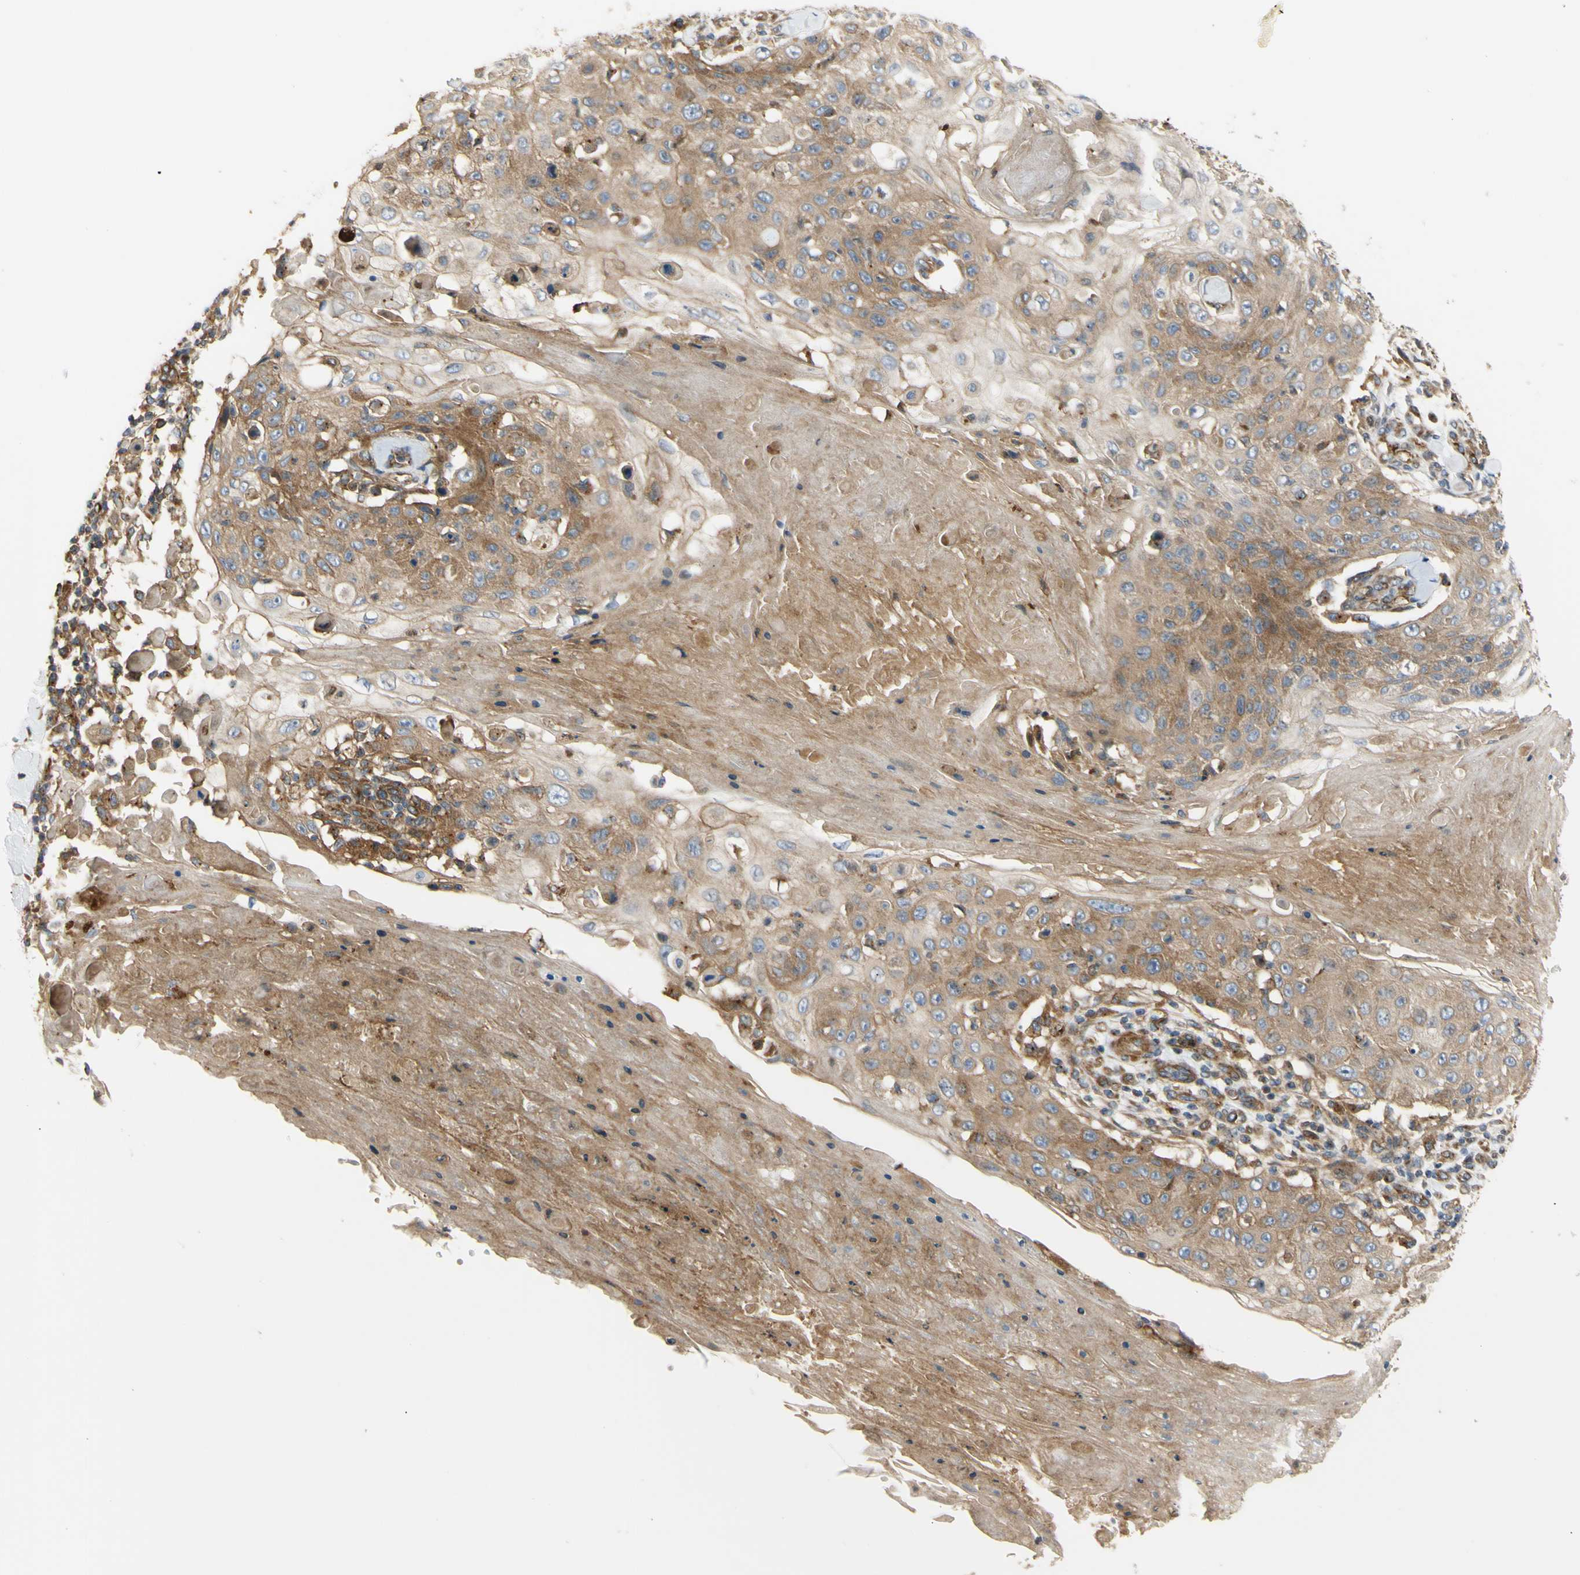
{"staining": {"intensity": "weak", "quantity": ">75%", "location": "cytoplasmic/membranous"}, "tissue": "skin cancer", "cell_type": "Tumor cells", "image_type": "cancer", "snomed": [{"axis": "morphology", "description": "Squamous cell carcinoma, NOS"}, {"axis": "topography", "description": "Skin"}], "caption": "Immunohistochemistry (IHC) of human skin cancer (squamous cell carcinoma) reveals low levels of weak cytoplasmic/membranous expression in about >75% of tumor cells.", "gene": "TUBG2", "patient": {"sex": "male", "age": 86}}